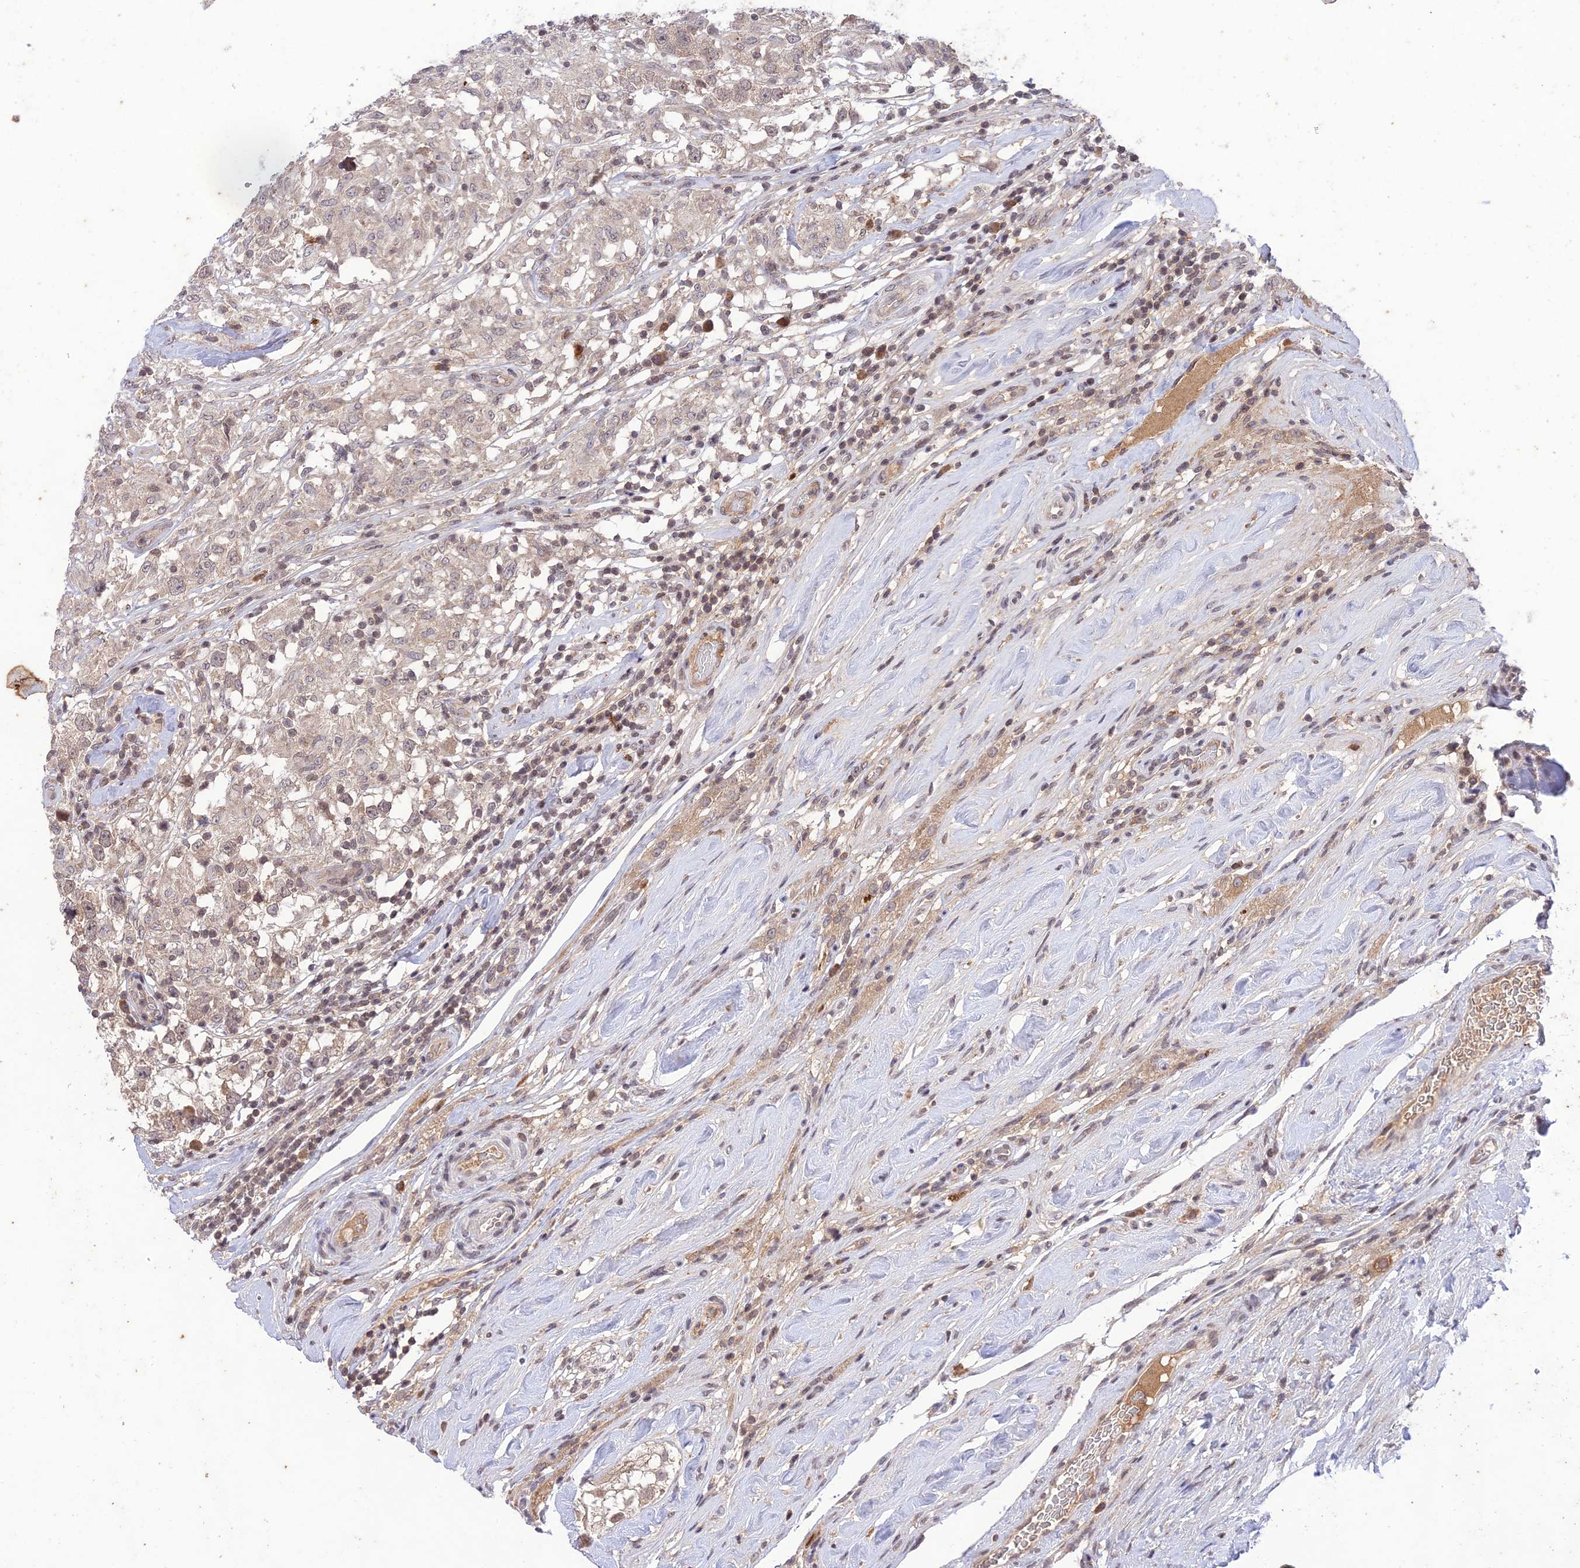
{"staining": {"intensity": "negative", "quantity": "none", "location": "none"}, "tissue": "testis cancer", "cell_type": "Tumor cells", "image_type": "cancer", "snomed": [{"axis": "morphology", "description": "Seminoma, NOS"}, {"axis": "topography", "description": "Testis"}], "caption": "DAB immunohistochemical staining of human testis cancer (seminoma) demonstrates no significant expression in tumor cells.", "gene": "TEKT1", "patient": {"sex": "male", "age": 46}}